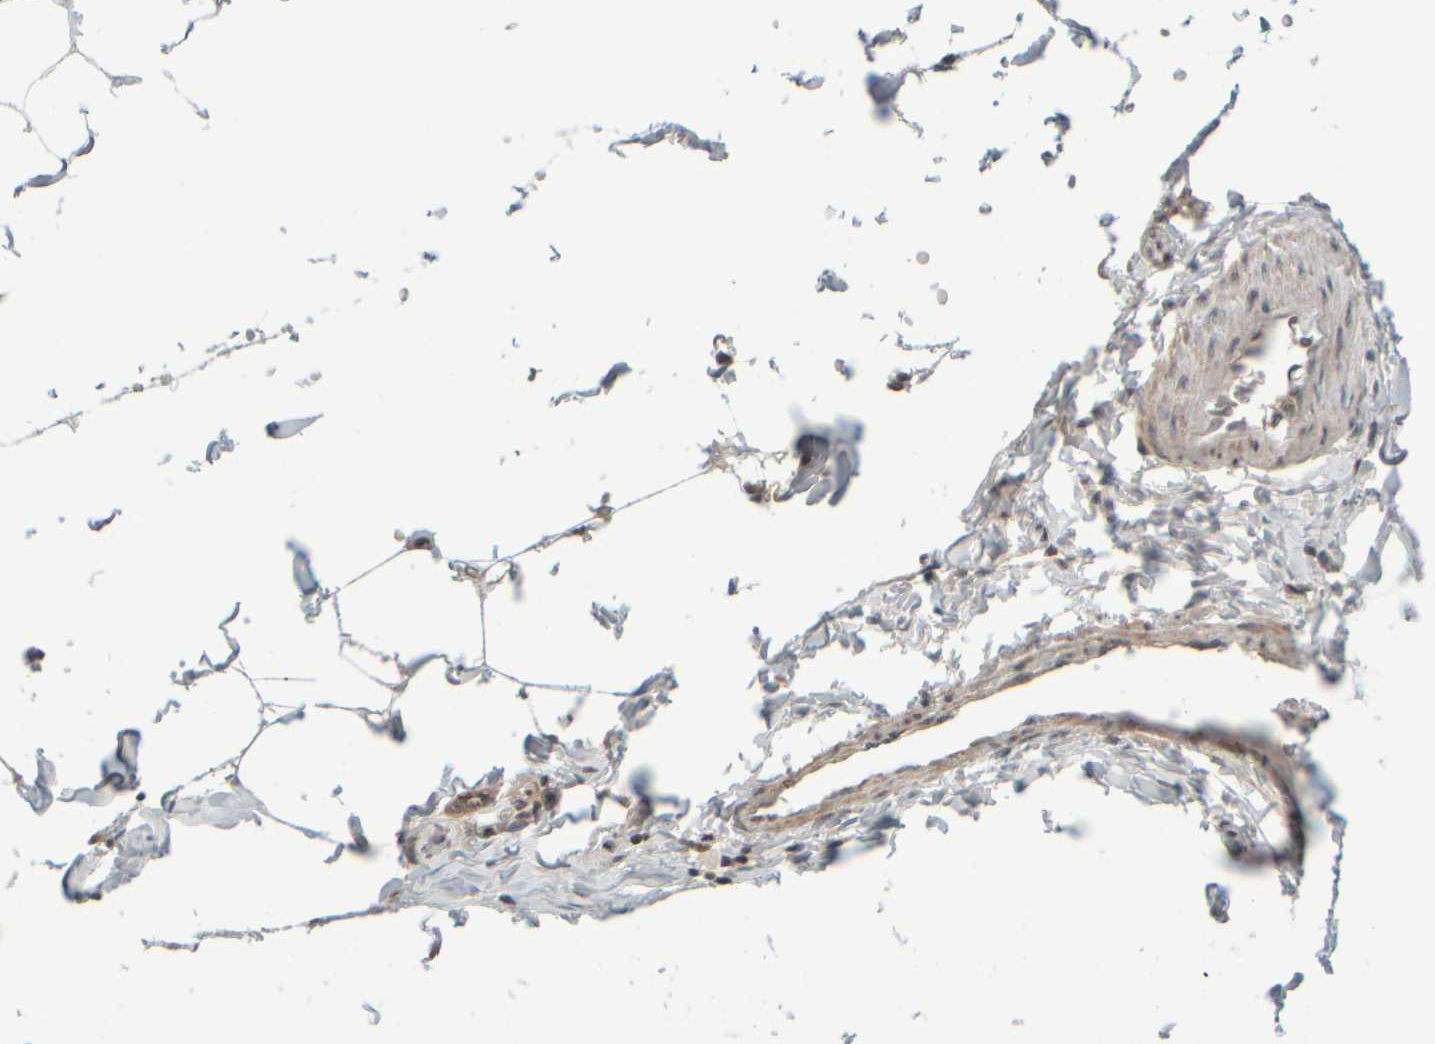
{"staining": {"intensity": "weak", "quantity": "25%-75%", "location": "cytoplasmic/membranous,nuclear"}, "tissue": "adipose tissue", "cell_type": "Adipocytes", "image_type": "normal", "snomed": [{"axis": "morphology", "description": "Normal tissue, NOS"}, {"axis": "morphology", "description": "Adenocarcinoma, NOS"}, {"axis": "topography", "description": "Colon"}, {"axis": "topography", "description": "Peripheral nerve tissue"}], "caption": "A high-resolution photomicrograph shows immunohistochemistry (IHC) staining of benign adipose tissue, which reveals weak cytoplasmic/membranous,nuclear positivity in approximately 25%-75% of adipocytes. The staining was performed using DAB, with brown indicating positive protein expression. Nuclei are stained blue with hematoxylin.", "gene": "SYNRG", "patient": {"sex": "male", "age": 14}}